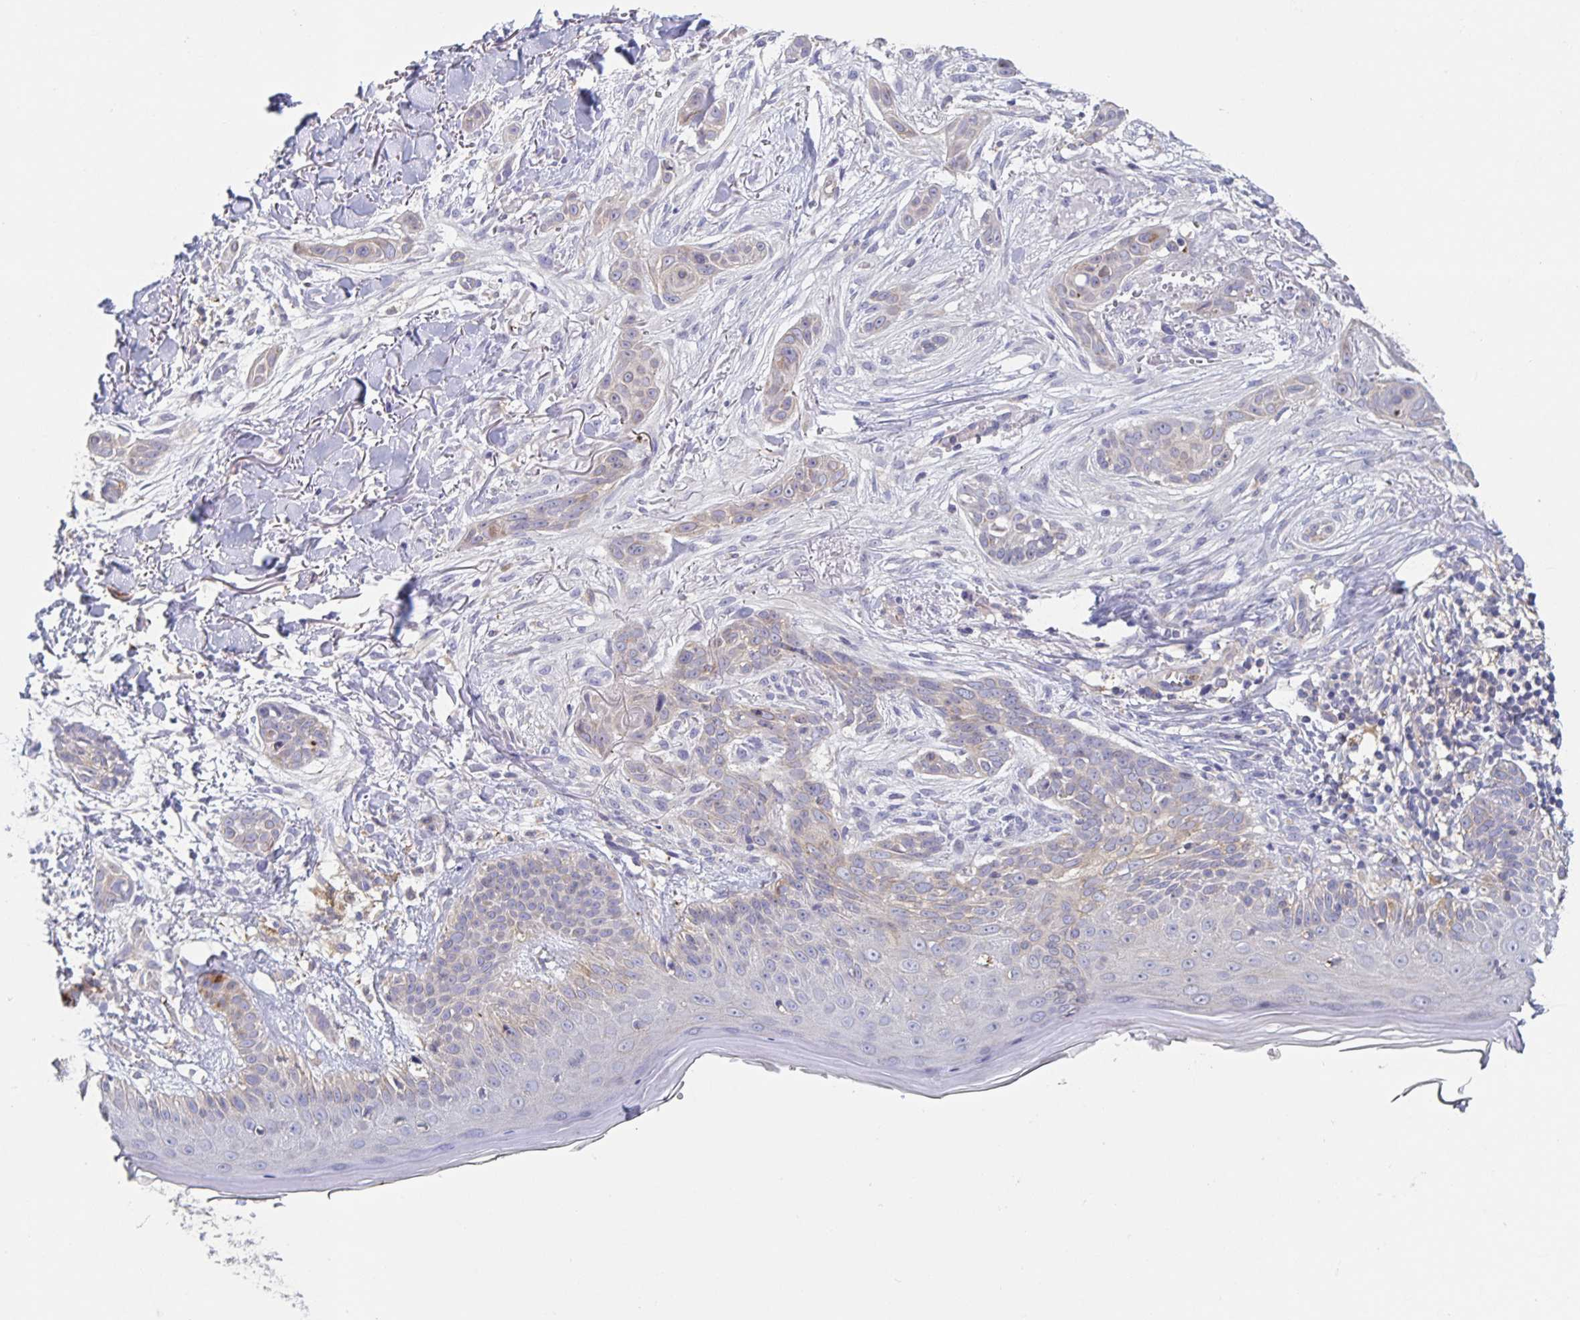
{"staining": {"intensity": "weak", "quantity": "<25%", "location": "cytoplasmic/membranous"}, "tissue": "skin cancer", "cell_type": "Tumor cells", "image_type": "cancer", "snomed": [{"axis": "morphology", "description": "Basal cell carcinoma"}, {"axis": "morphology", "description": "BCC, high aggressive"}, {"axis": "topography", "description": "Skin"}], "caption": "This is an IHC image of skin cancer (bcc,  high aggressive). There is no expression in tumor cells.", "gene": "CDC42BPG", "patient": {"sex": "male", "age": 64}}